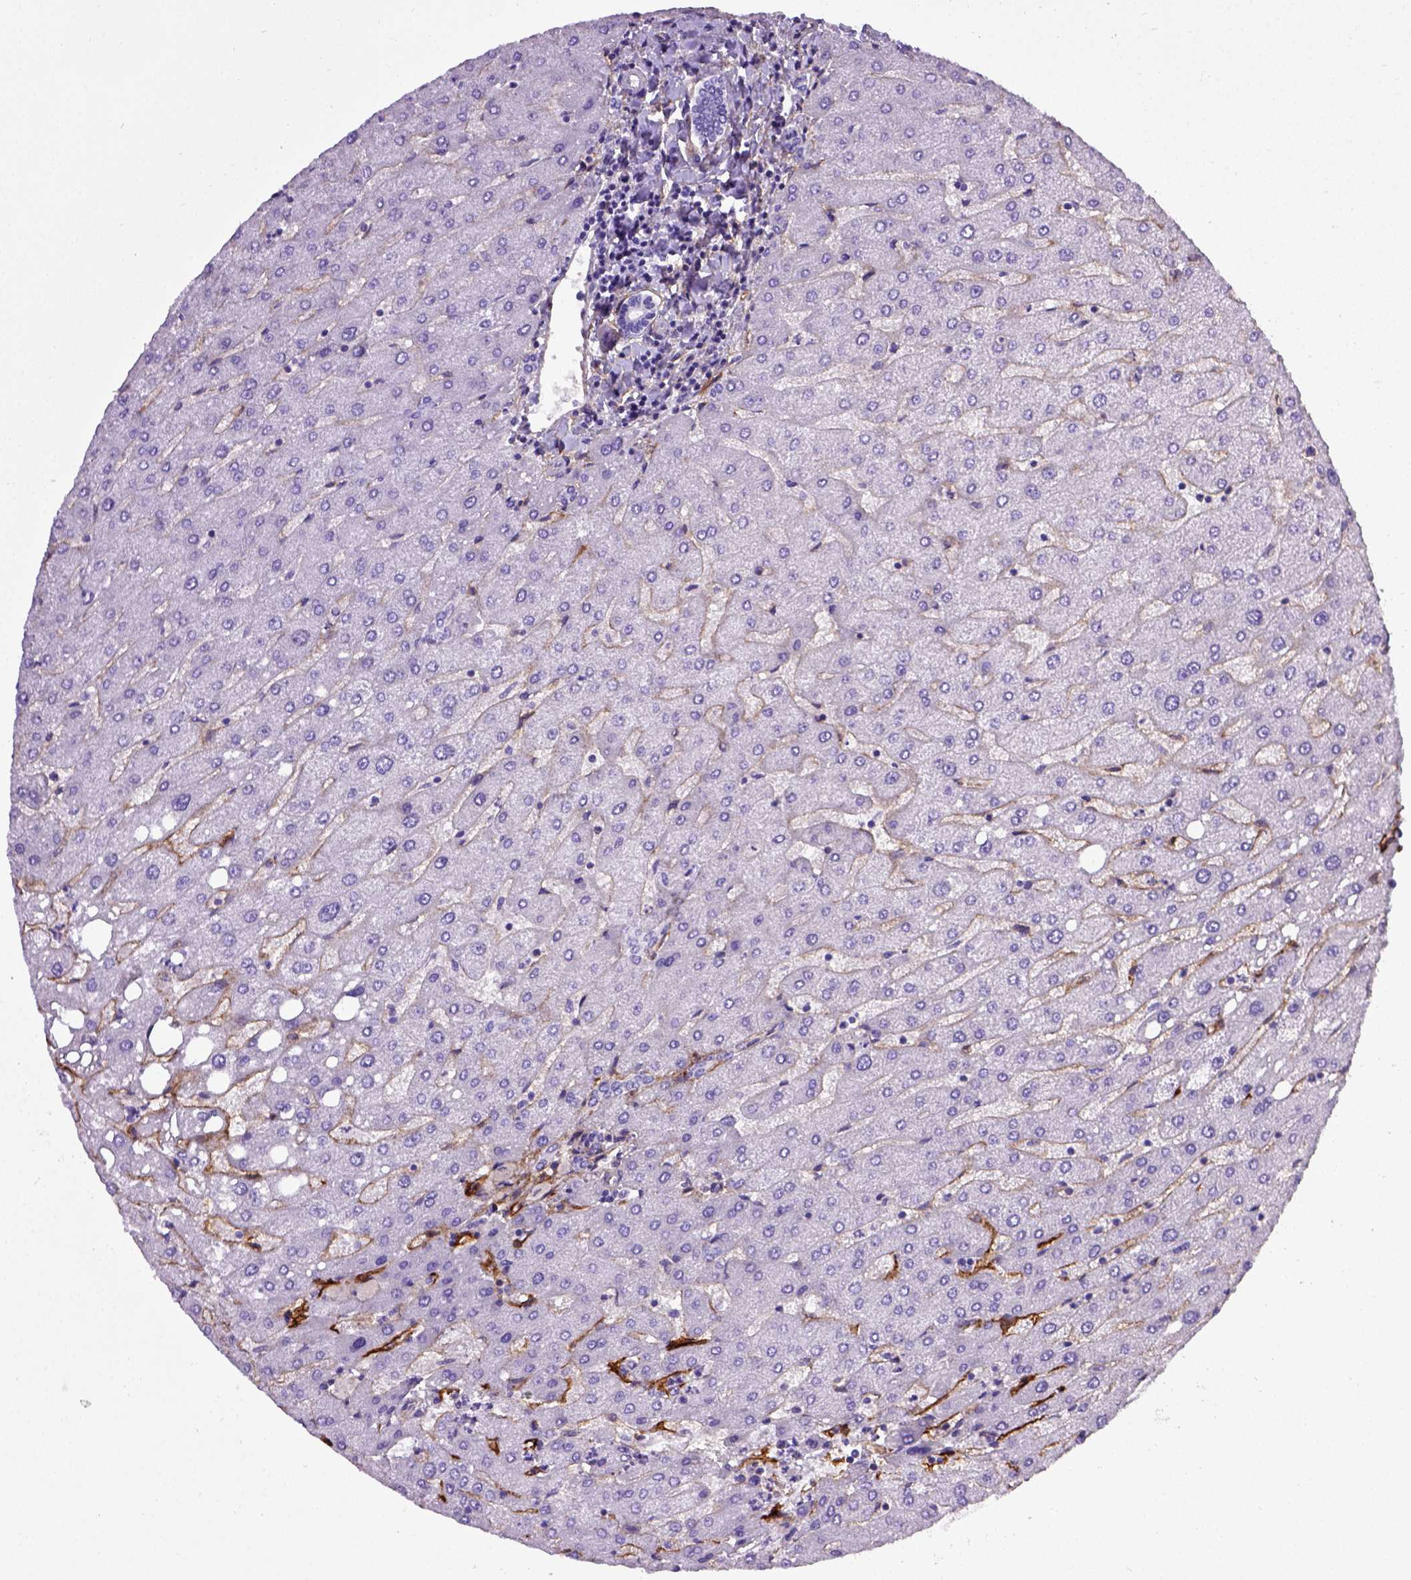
{"staining": {"intensity": "negative", "quantity": "none", "location": "none"}, "tissue": "liver", "cell_type": "Cholangiocytes", "image_type": "normal", "snomed": [{"axis": "morphology", "description": "Normal tissue, NOS"}, {"axis": "topography", "description": "Liver"}], "caption": "Image shows no significant protein positivity in cholangiocytes of benign liver.", "gene": "ENG", "patient": {"sex": "male", "age": 67}}